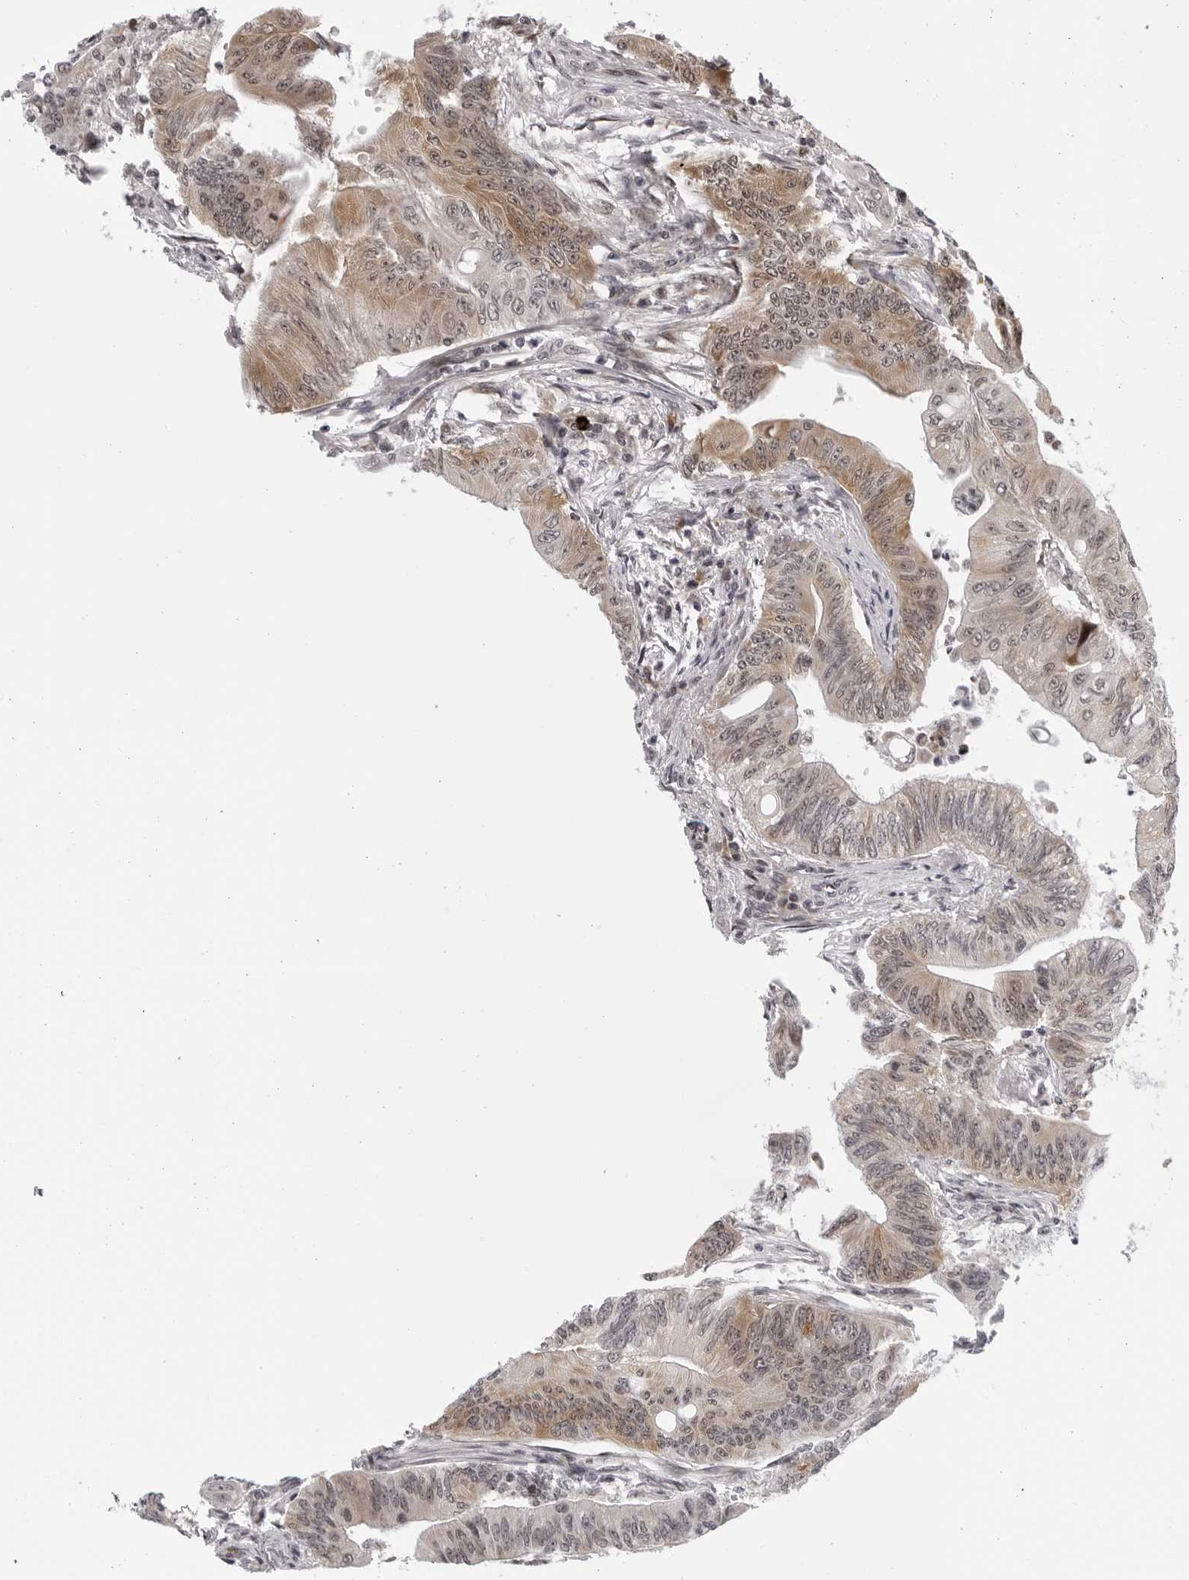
{"staining": {"intensity": "weak", "quantity": ">75%", "location": "cytoplasmic/membranous"}, "tissue": "colorectal cancer", "cell_type": "Tumor cells", "image_type": "cancer", "snomed": [{"axis": "morphology", "description": "Adenoma, NOS"}, {"axis": "morphology", "description": "Adenocarcinoma, NOS"}, {"axis": "topography", "description": "Colon"}], "caption": "Immunohistochemistry (IHC) (DAB (3,3'-diaminobenzidine)) staining of human adenocarcinoma (colorectal) exhibits weak cytoplasmic/membranous protein staining in approximately >75% of tumor cells.", "gene": "GCSAML", "patient": {"sex": "male", "age": 79}}